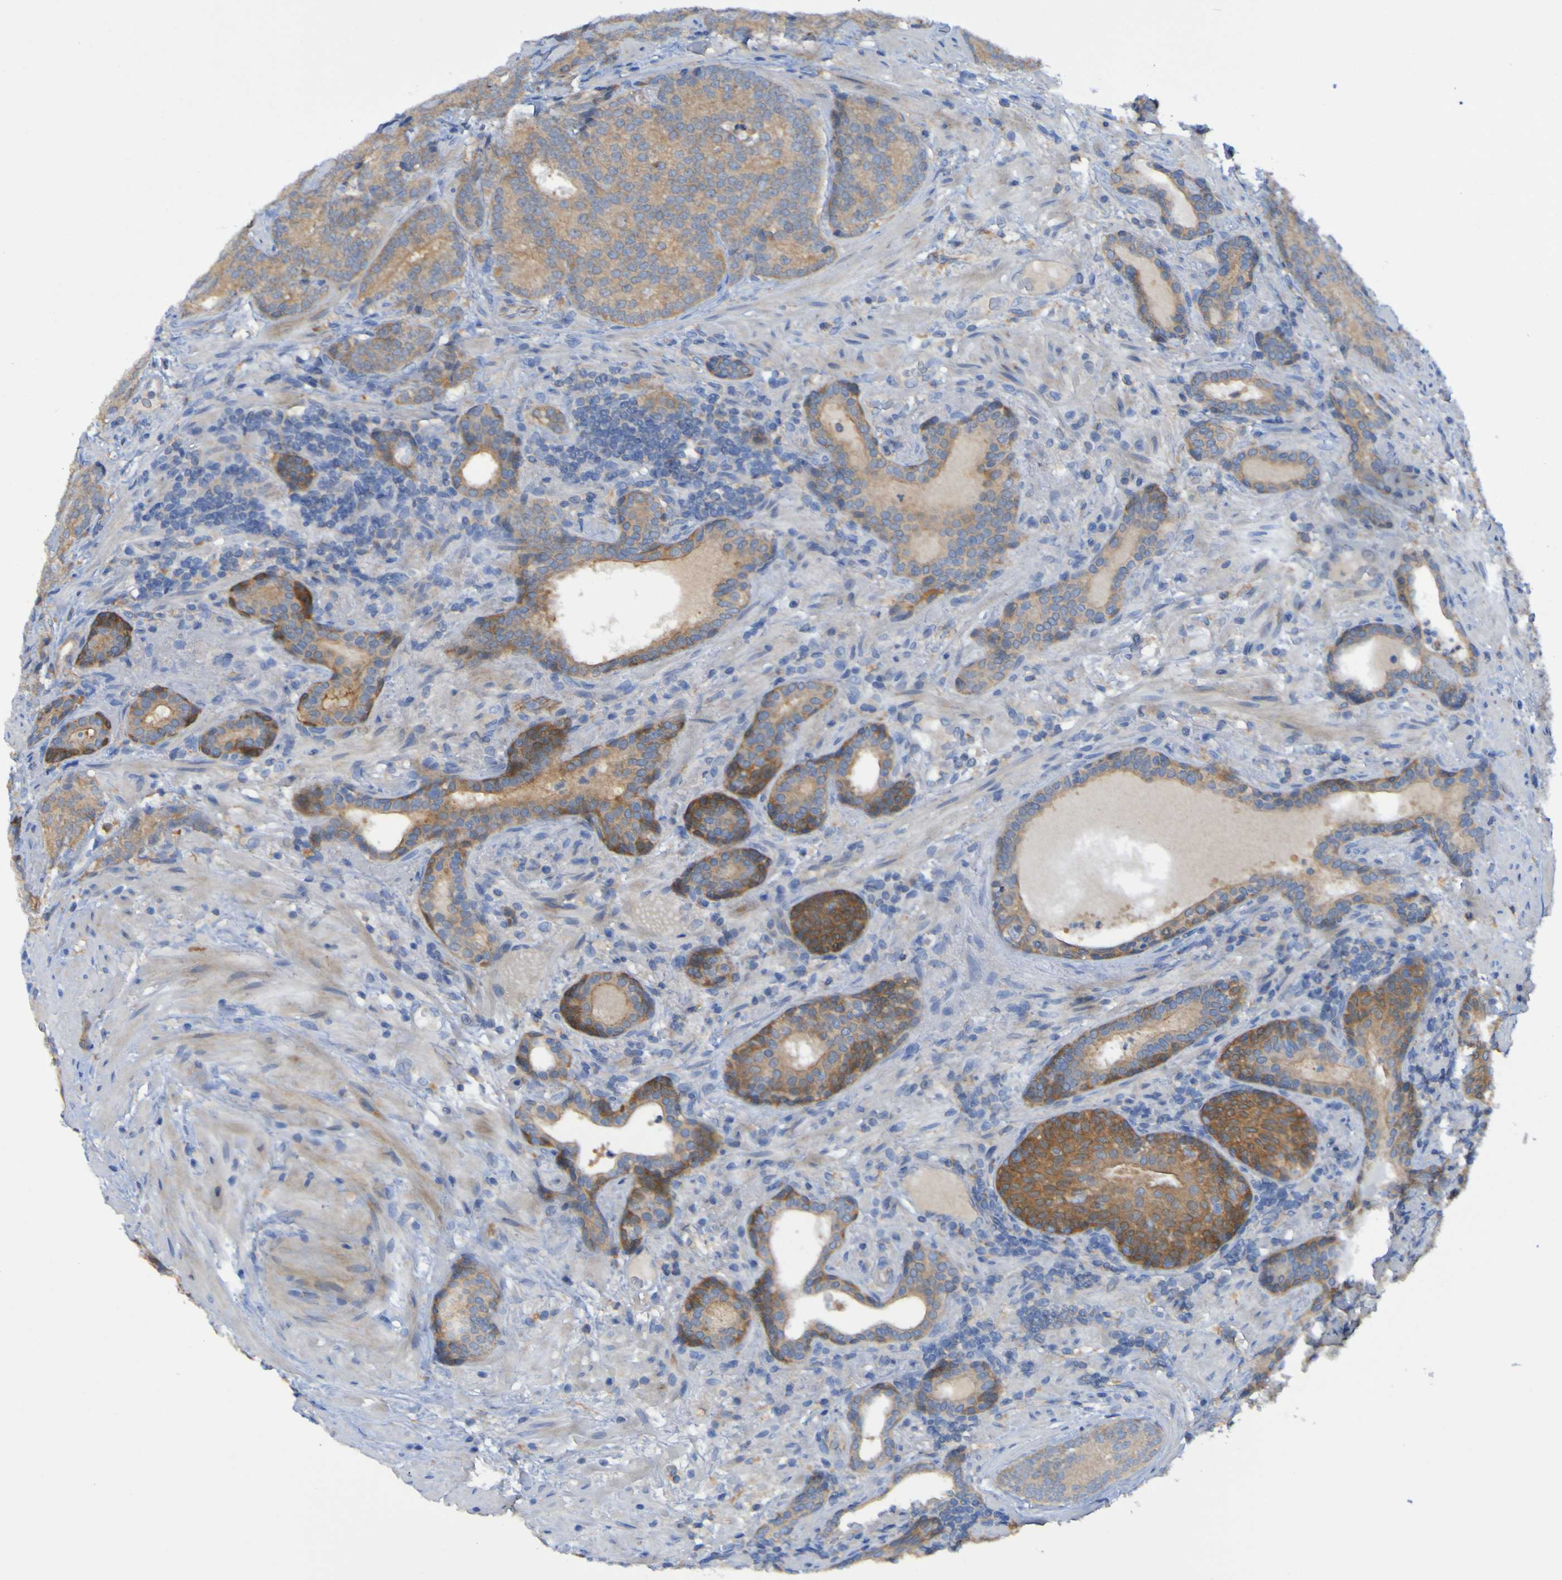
{"staining": {"intensity": "moderate", "quantity": "25%-75%", "location": "cytoplasmic/membranous"}, "tissue": "prostate cancer", "cell_type": "Tumor cells", "image_type": "cancer", "snomed": [{"axis": "morphology", "description": "Adenocarcinoma, High grade"}, {"axis": "topography", "description": "Prostate"}], "caption": "Protein staining of prostate cancer (high-grade adenocarcinoma) tissue shows moderate cytoplasmic/membranous expression in about 25%-75% of tumor cells. (Stains: DAB in brown, nuclei in blue, Microscopy: brightfield microscopy at high magnification).", "gene": "ARHGEF16", "patient": {"sex": "male", "age": 61}}